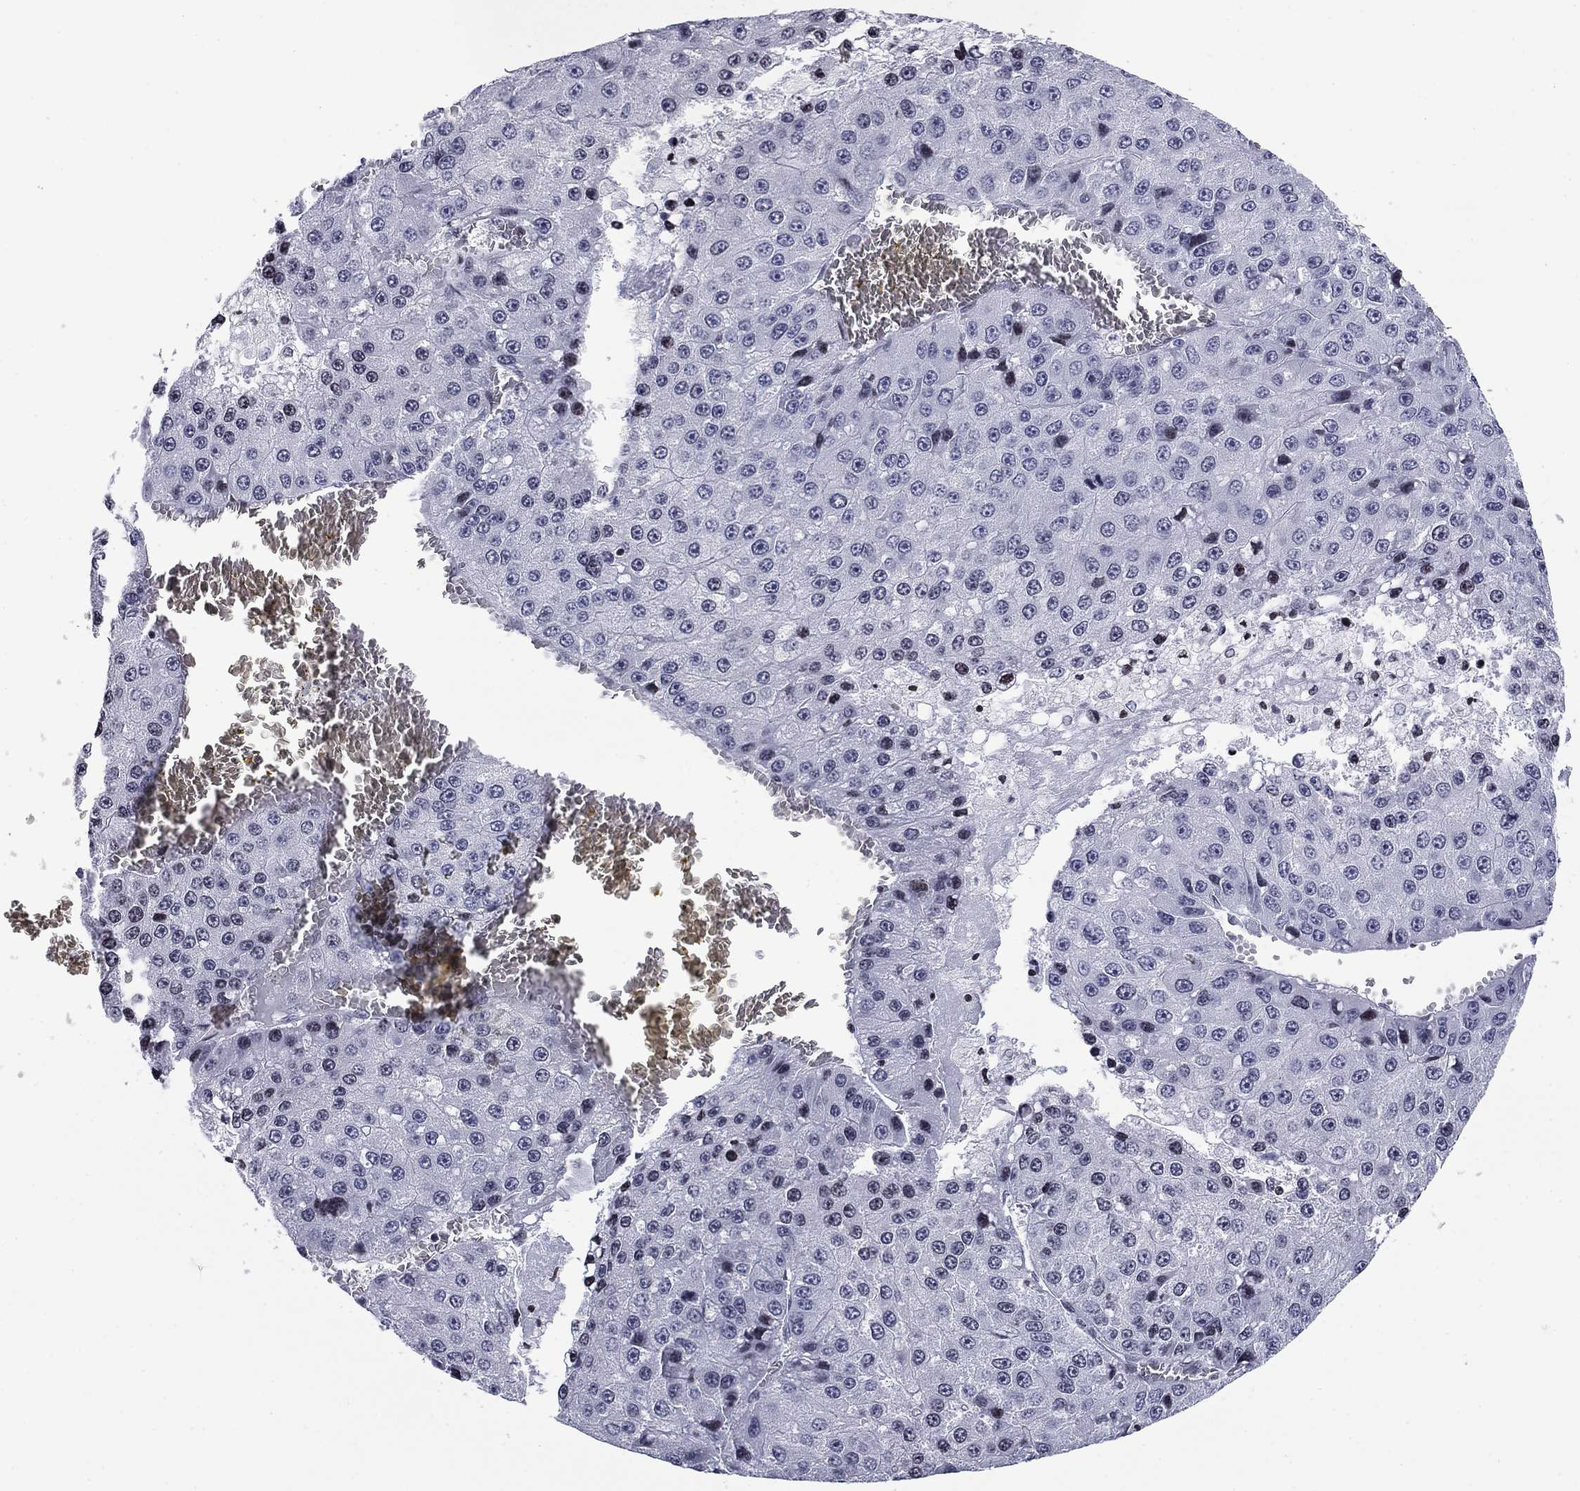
{"staining": {"intensity": "negative", "quantity": "none", "location": "none"}, "tissue": "liver cancer", "cell_type": "Tumor cells", "image_type": "cancer", "snomed": [{"axis": "morphology", "description": "Carcinoma, Hepatocellular, NOS"}, {"axis": "topography", "description": "Liver"}], "caption": "This is a micrograph of immunohistochemistry staining of liver cancer (hepatocellular carcinoma), which shows no staining in tumor cells.", "gene": "CCDC144A", "patient": {"sex": "female", "age": 73}}